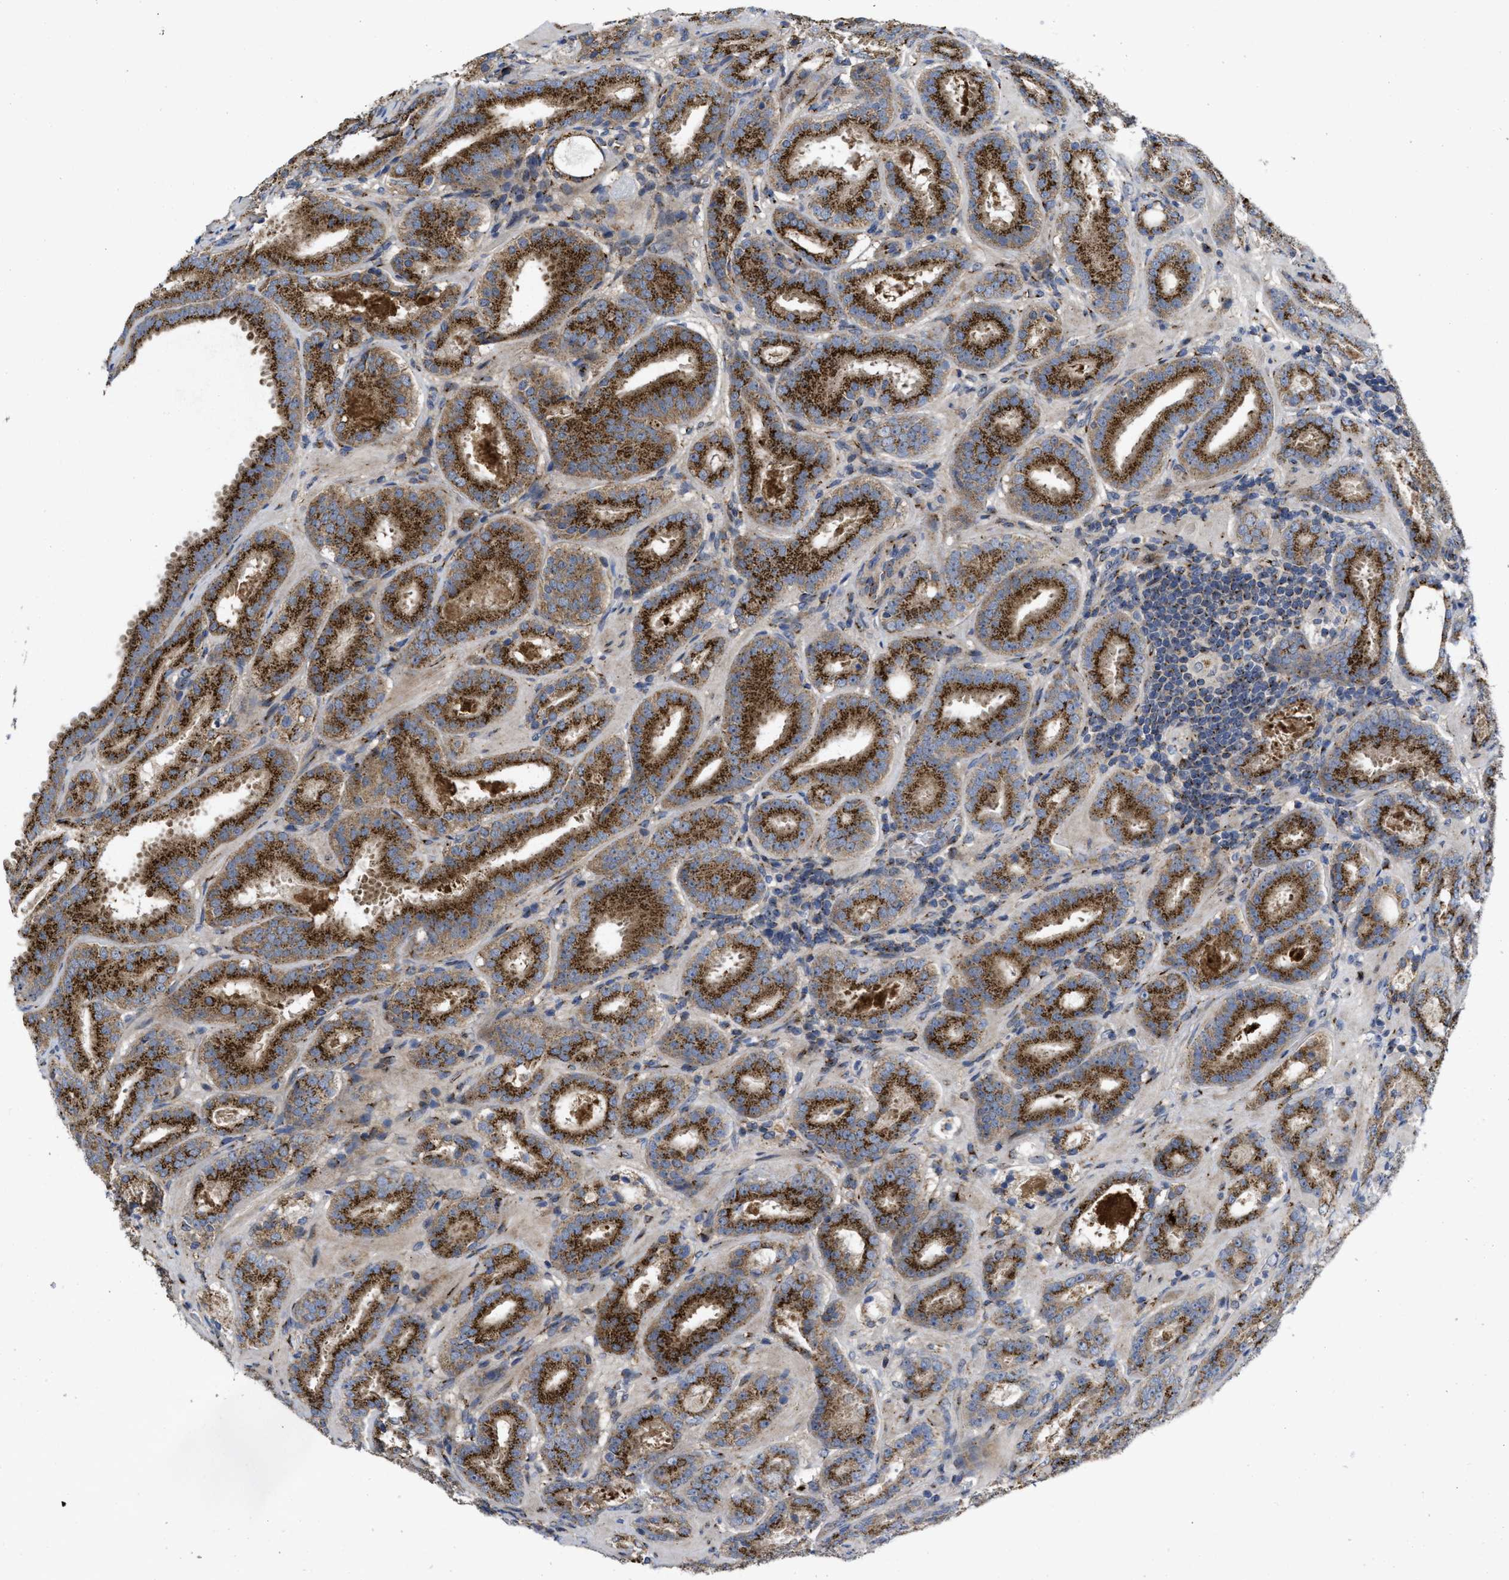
{"staining": {"intensity": "strong", "quantity": ">75%", "location": "cytoplasmic/membranous"}, "tissue": "prostate cancer", "cell_type": "Tumor cells", "image_type": "cancer", "snomed": [{"axis": "morphology", "description": "Adenocarcinoma, Low grade"}, {"axis": "topography", "description": "Prostate"}], "caption": "IHC staining of prostate cancer, which exhibits high levels of strong cytoplasmic/membranous positivity in about >75% of tumor cells indicating strong cytoplasmic/membranous protein positivity. The staining was performed using DAB (brown) for protein detection and nuclei were counterstained in hematoxylin (blue).", "gene": "ZNF70", "patient": {"sex": "male", "age": 69}}